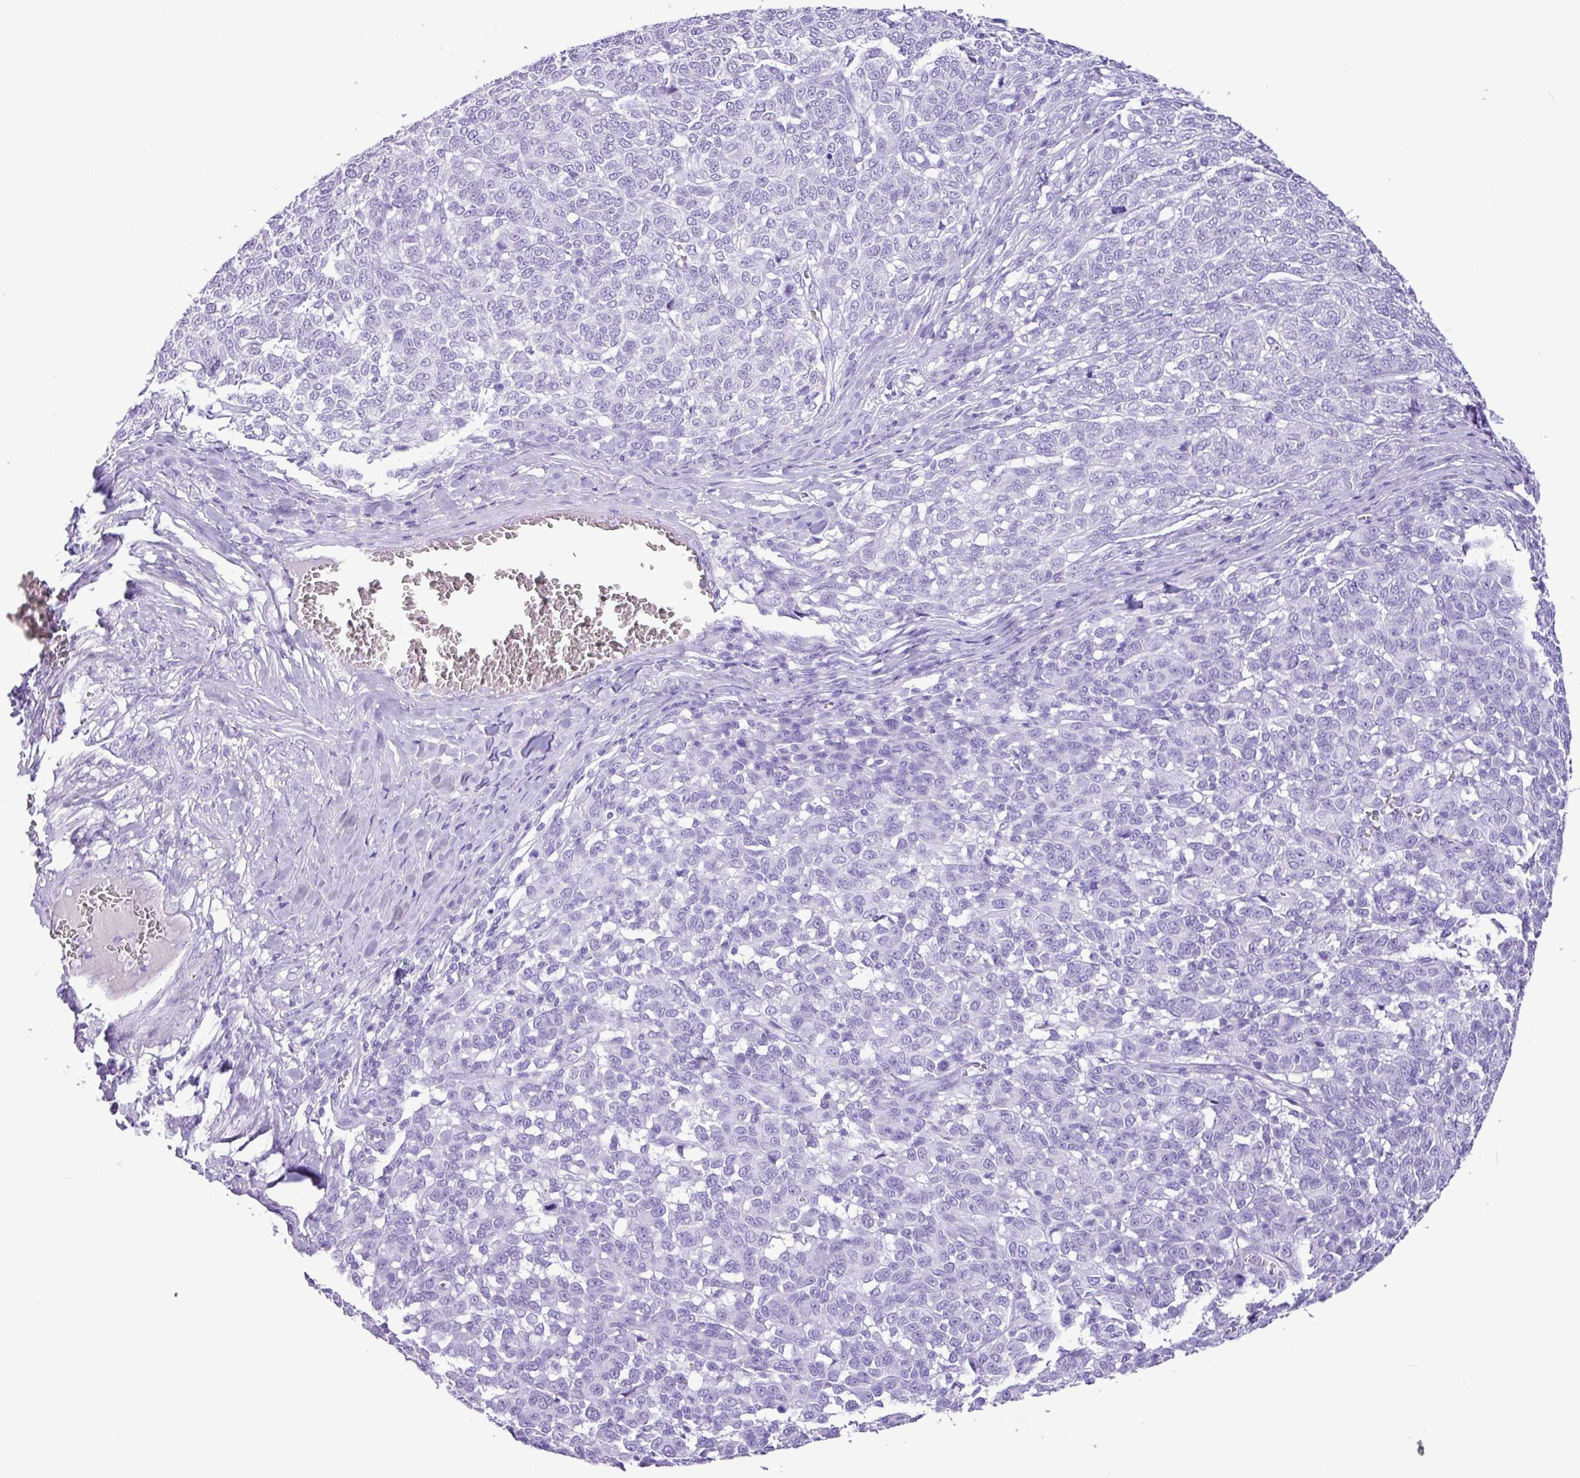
{"staining": {"intensity": "negative", "quantity": "none", "location": "none"}, "tissue": "melanoma", "cell_type": "Tumor cells", "image_type": "cancer", "snomed": [{"axis": "morphology", "description": "Malignant melanoma, NOS"}, {"axis": "topography", "description": "Skin"}], "caption": "The IHC photomicrograph has no significant expression in tumor cells of malignant melanoma tissue.", "gene": "CKMT2", "patient": {"sex": "male", "age": 49}}